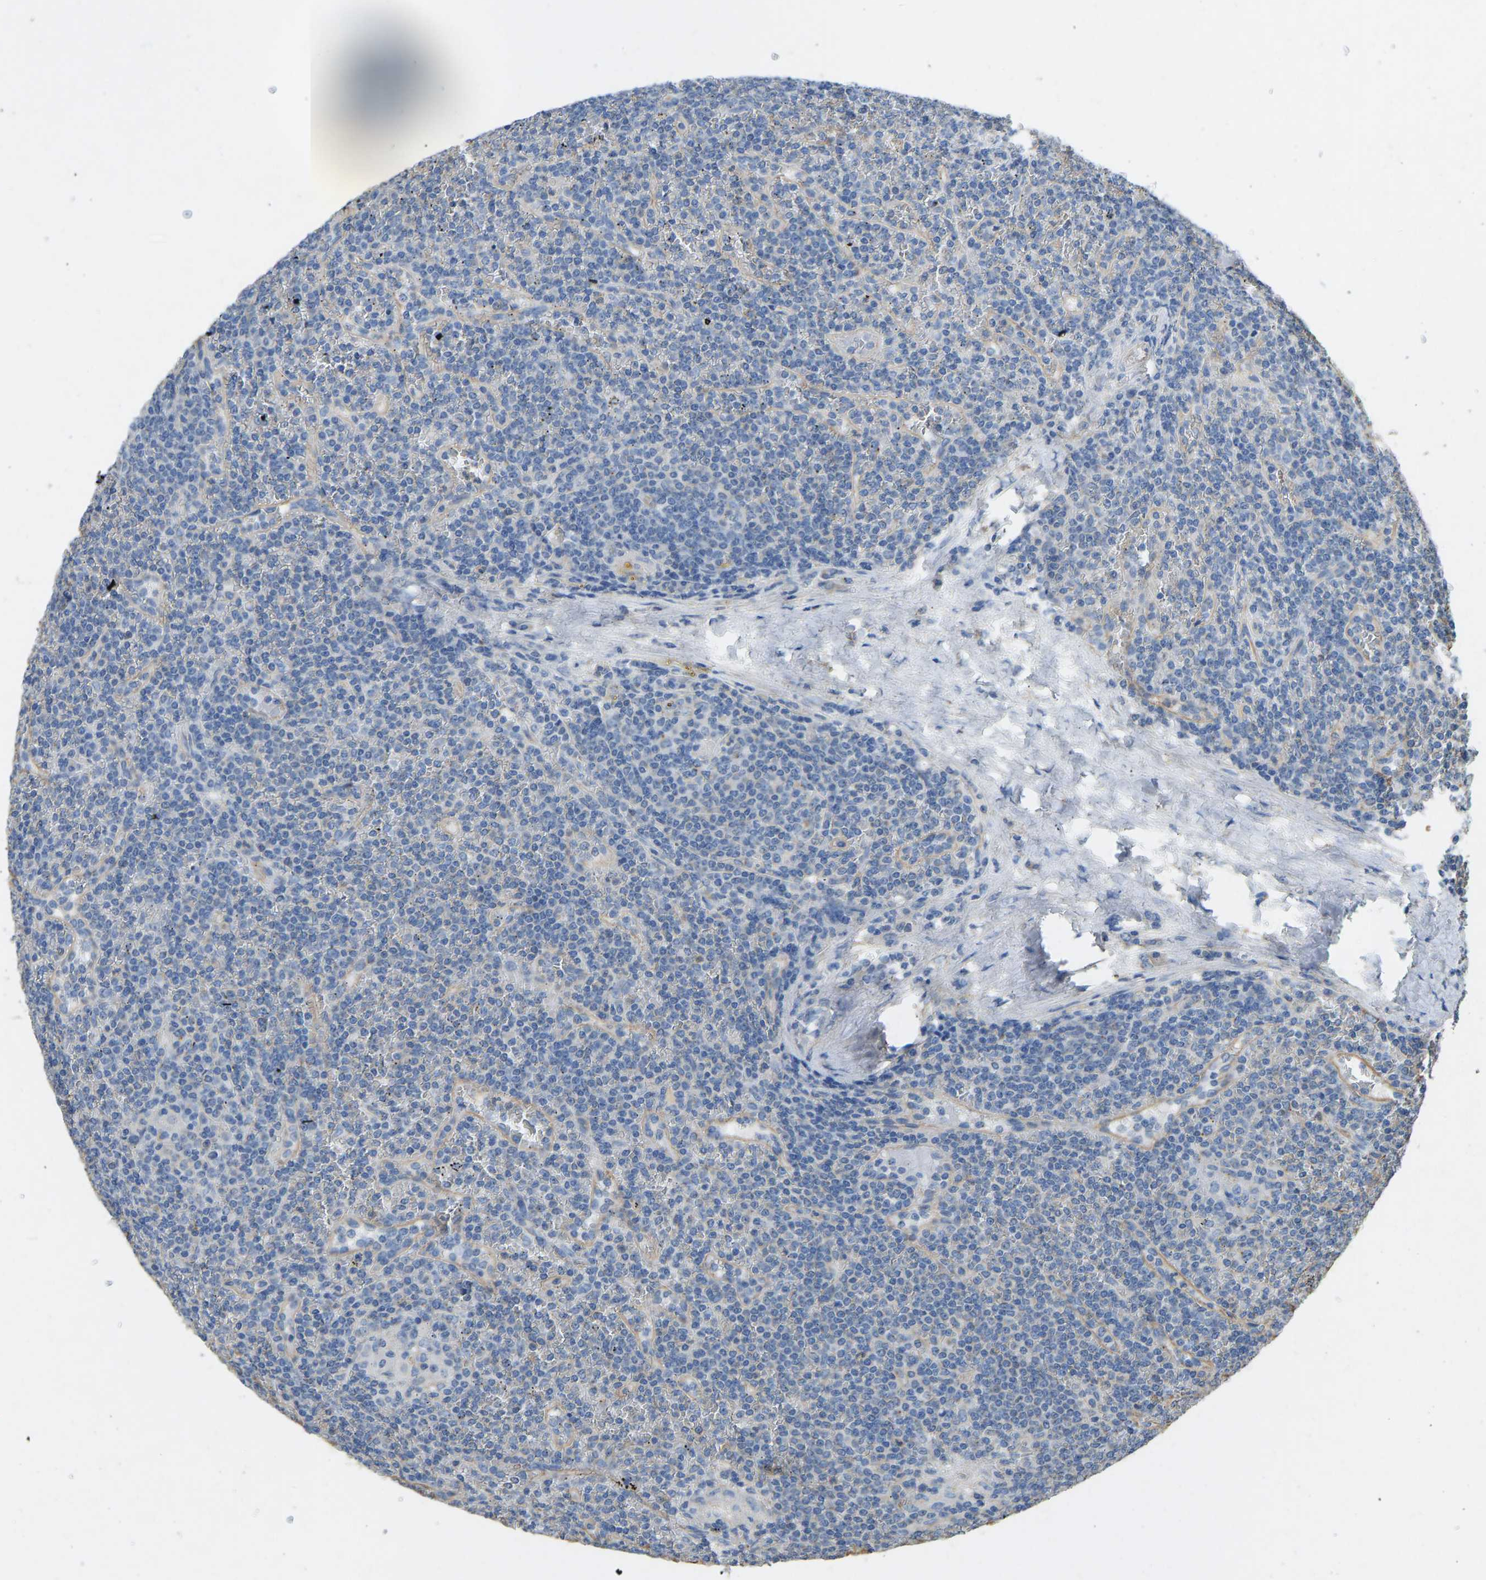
{"staining": {"intensity": "negative", "quantity": "none", "location": "none"}, "tissue": "lymphoma", "cell_type": "Tumor cells", "image_type": "cancer", "snomed": [{"axis": "morphology", "description": "Malignant lymphoma, non-Hodgkin's type, Low grade"}, {"axis": "topography", "description": "Spleen"}], "caption": "High magnification brightfield microscopy of malignant lymphoma, non-Hodgkin's type (low-grade) stained with DAB (3,3'-diaminobenzidine) (brown) and counterstained with hematoxylin (blue): tumor cells show no significant expression. (IHC, brightfield microscopy, high magnification).", "gene": "TECTA", "patient": {"sex": "female", "age": 19}}